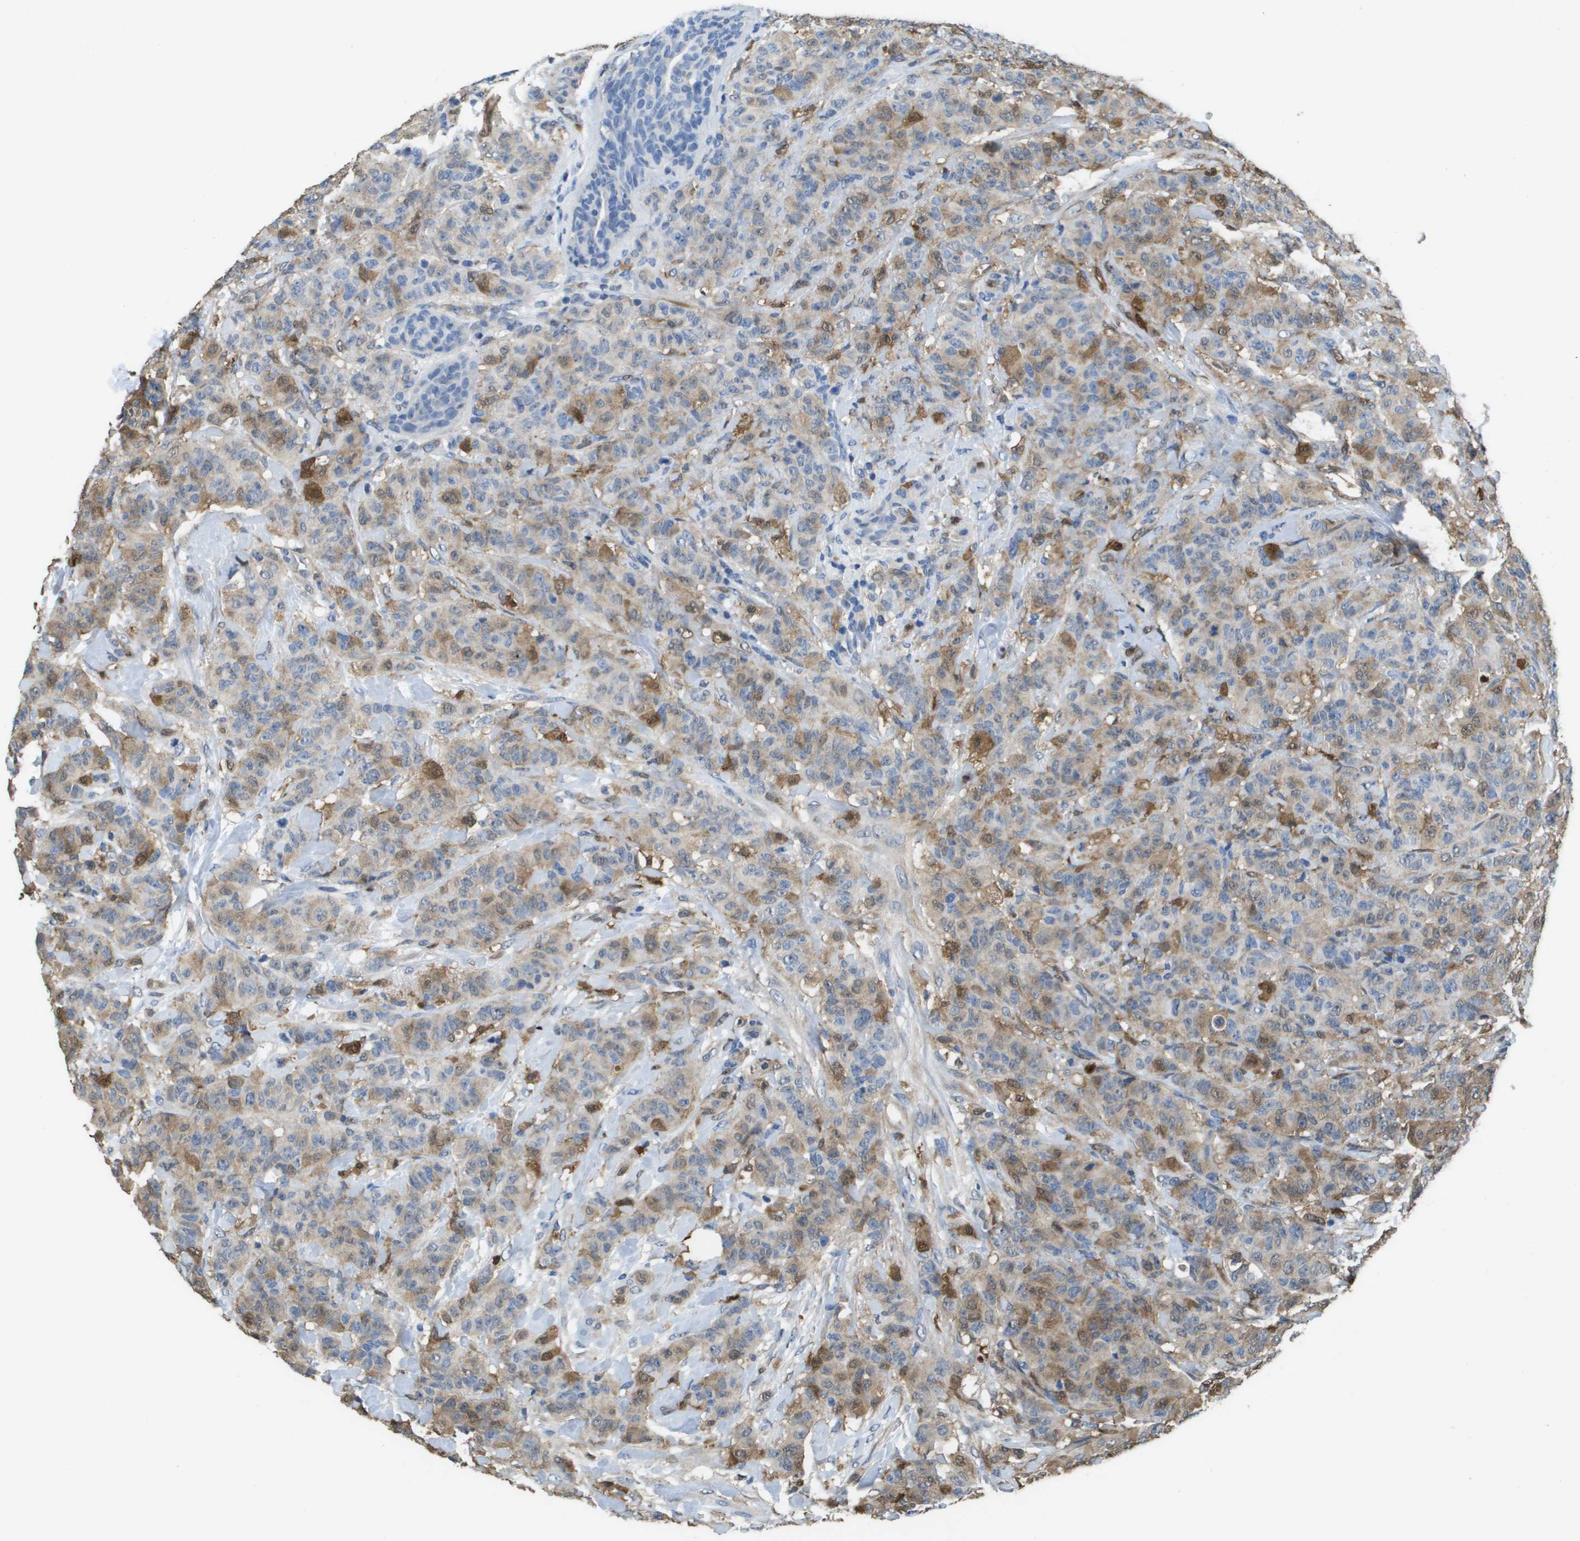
{"staining": {"intensity": "moderate", "quantity": "25%-75%", "location": "cytoplasmic/membranous"}, "tissue": "breast cancer", "cell_type": "Tumor cells", "image_type": "cancer", "snomed": [{"axis": "morphology", "description": "Normal tissue, NOS"}, {"axis": "morphology", "description": "Duct carcinoma"}, {"axis": "topography", "description": "Breast"}], "caption": "Moderate cytoplasmic/membranous positivity is present in about 25%-75% of tumor cells in breast cancer. The protein is shown in brown color, while the nuclei are stained blue.", "gene": "FABP5", "patient": {"sex": "female", "age": 40}}